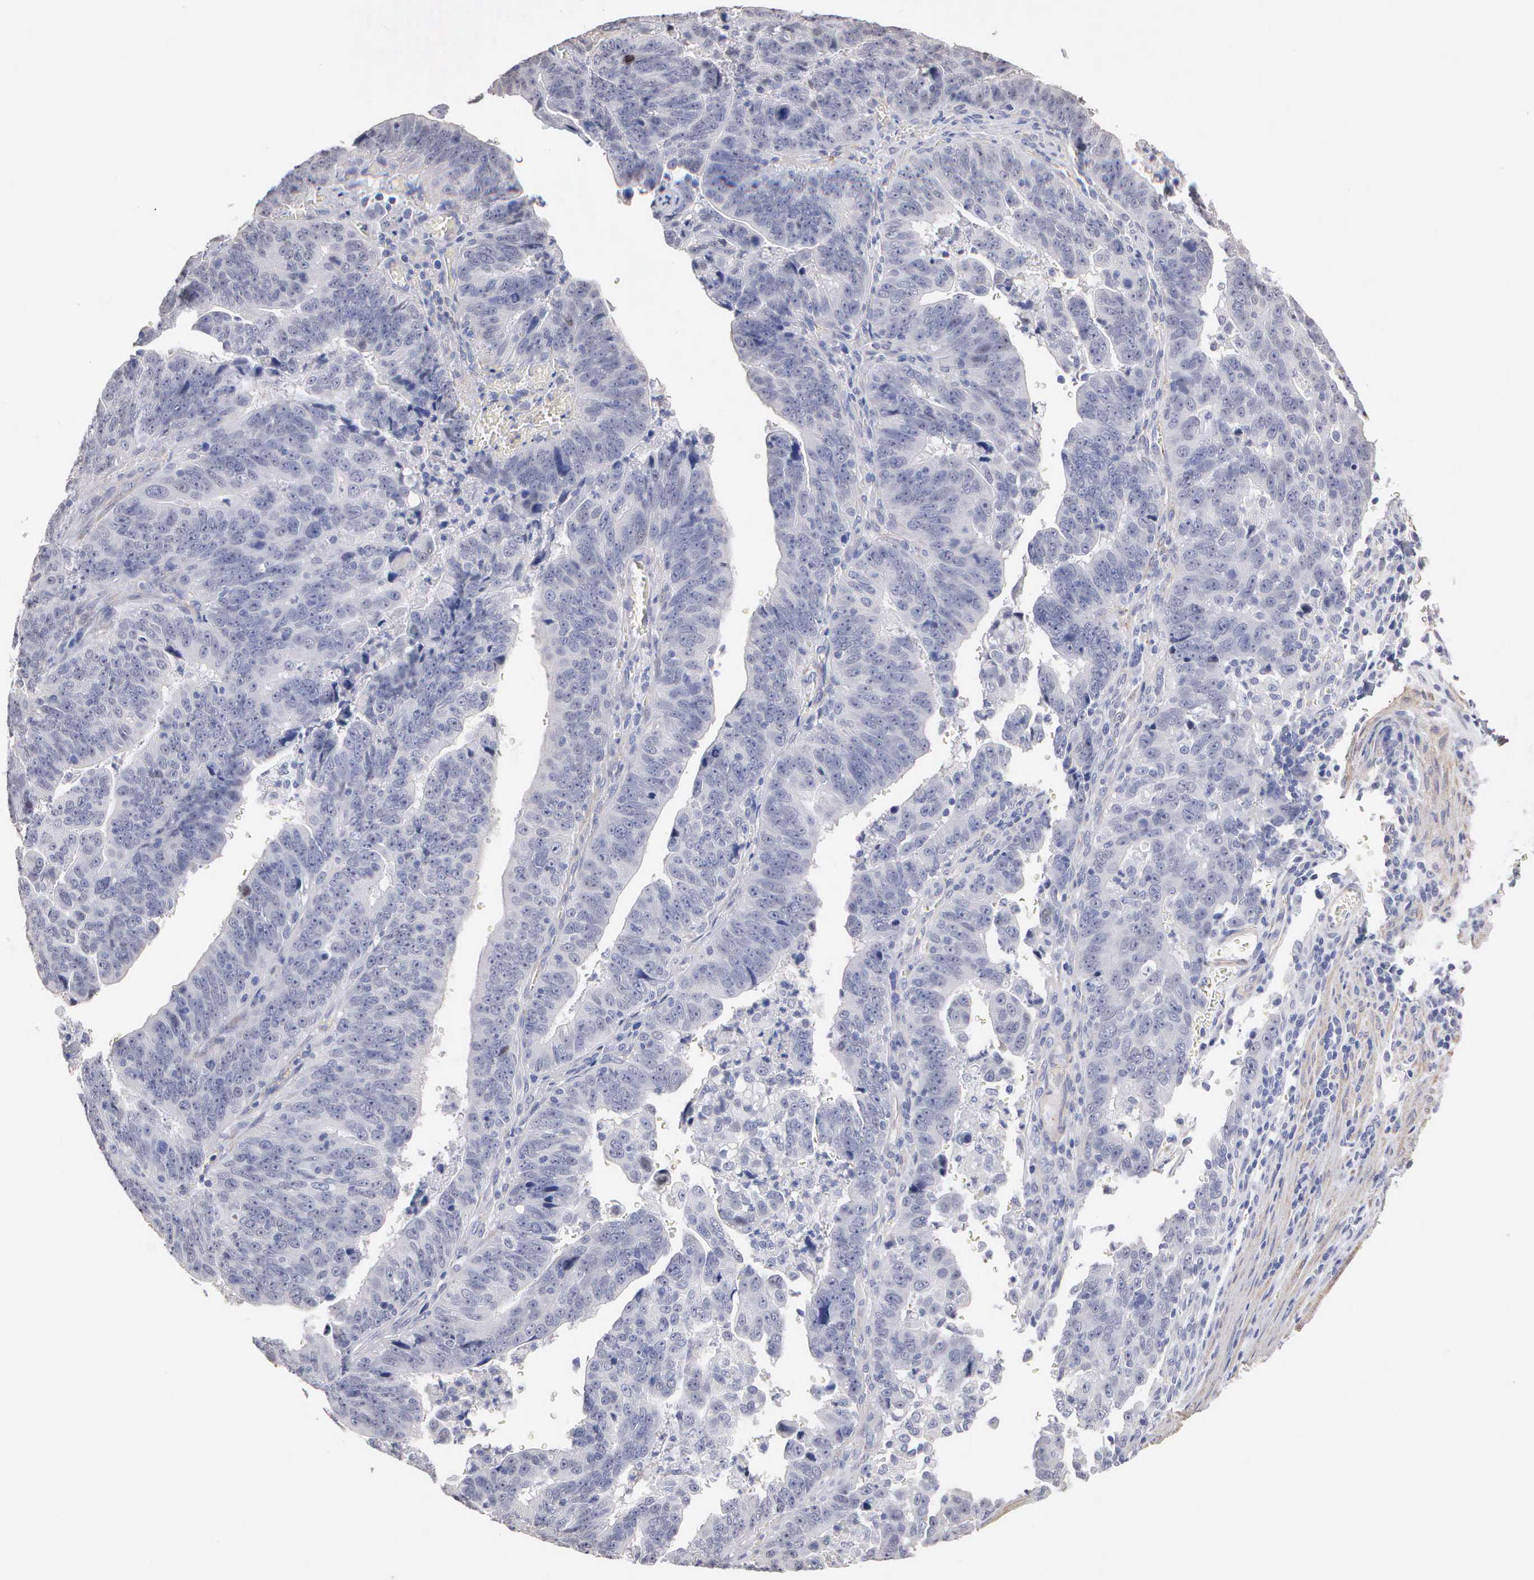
{"staining": {"intensity": "negative", "quantity": "none", "location": "none"}, "tissue": "stomach cancer", "cell_type": "Tumor cells", "image_type": "cancer", "snomed": [{"axis": "morphology", "description": "Adenocarcinoma, NOS"}, {"axis": "topography", "description": "Stomach, upper"}], "caption": "This histopathology image is of adenocarcinoma (stomach) stained with immunohistochemistry (IHC) to label a protein in brown with the nuclei are counter-stained blue. There is no positivity in tumor cells. (DAB (3,3'-diaminobenzidine) immunohistochemistry (IHC), high magnification).", "gene": "ELFN2", "patient": {"sex": "female", "age": 50}}